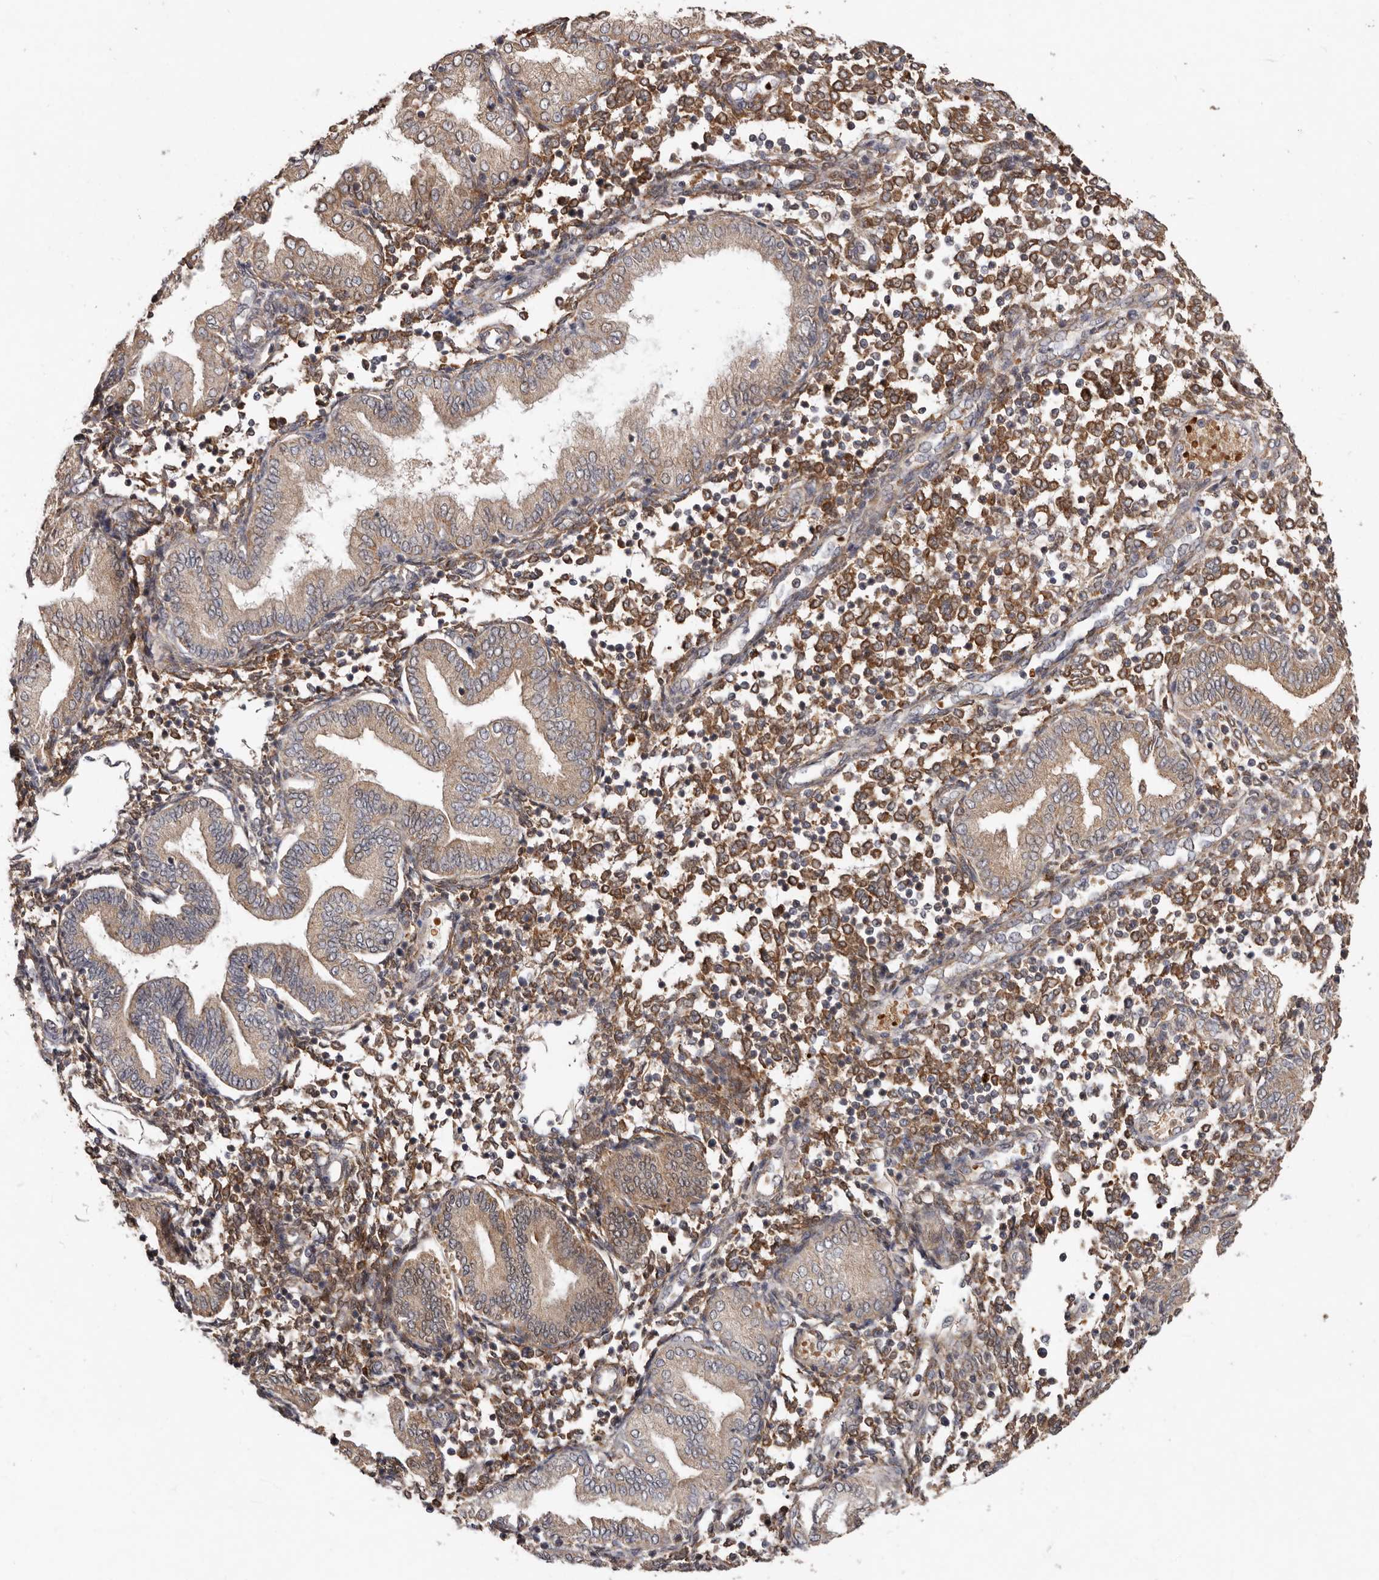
{"staining": {"intensity": "moderate", "quantity": "25%-75%", "location": "cytoplasmic/membranous"}, "tissue": "endometrium", "cell_type": "Cells in endometrial stroma", "image_type": "normal", "snomed": [{"axis": "morphology", "description": "Normal tissue, NOS"}, {"axis": "topography", "description": "Endometrium"}], "caption": "Protein positivity by immunohistochemistry reveals moderate cytoplasmic/membranous staining in approximately 25%-75% of cells in endometrial stroma in benign endometrium. The staining was performed using DAB (3,3'-diaminobenzidine) to visualize the protein expression in brown, while the nuclei were stained in blue with hematoxylin (Magnification: 20x).", "gene": "GOT1L1", "patient": {"sex": "female", "age": 53}}